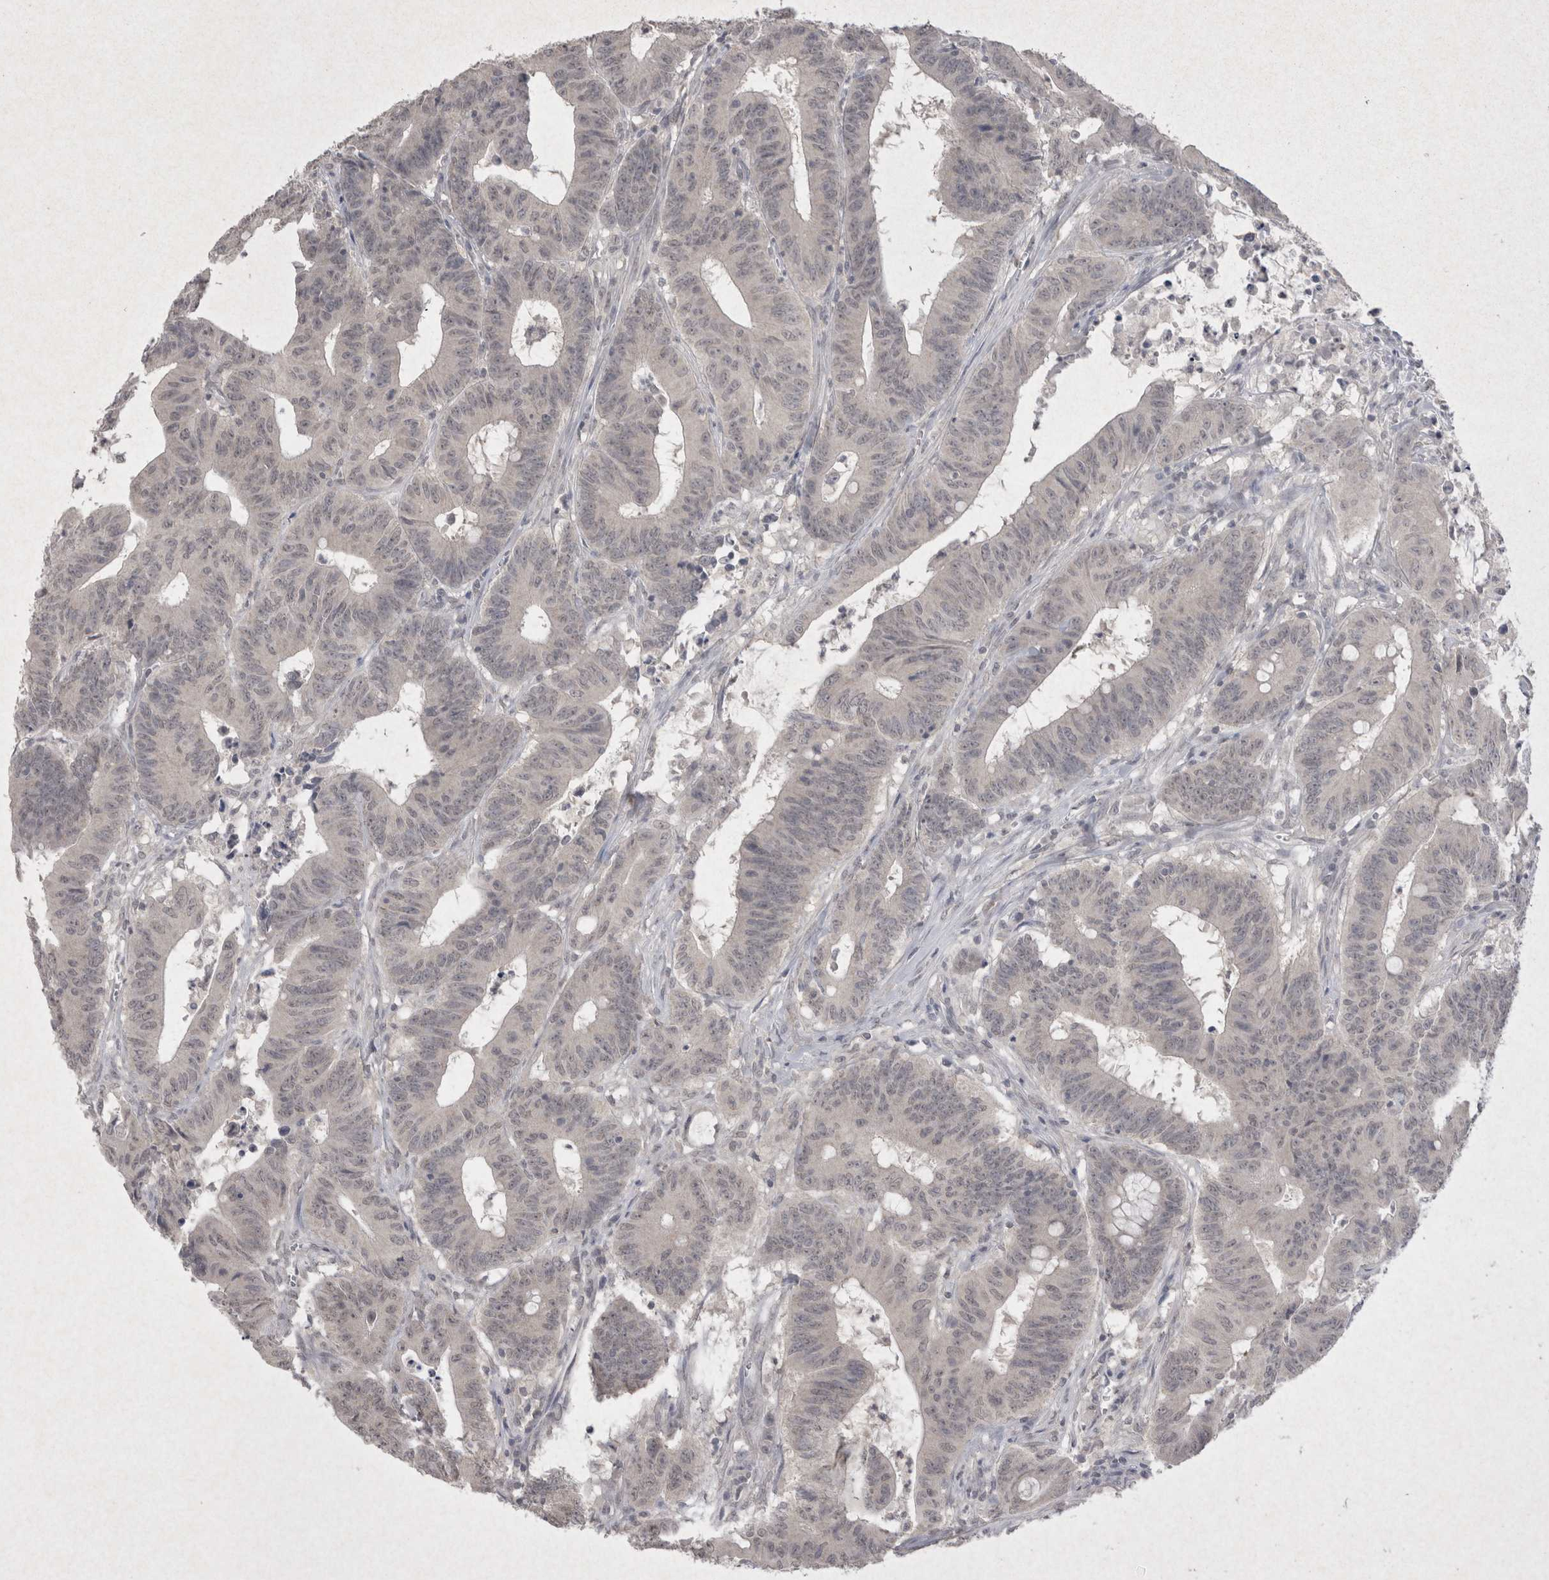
{"staining": {"intensity": "negative", "quantity": "none", "location": "none"}, "tissue": "colorectal cancer", "cell_type": "Tumor cells", "image_type": "cancer", "snomed": [{"axis": "morphology", "description": "Adenocarcinoma, NOS"}, {"axis": "topography", "description": "Colon"}], "caption": "Protein analysis of adenocarcinoma (colorectal) displays no significant positivity in tumor cells. (DAB (3,3'-diaminobenzidine) immunohistochemistry visualized using brightfield microscopy, high magnification).", "gene": "LYVE1", "patient": {"sex": "male", "age": 45}}